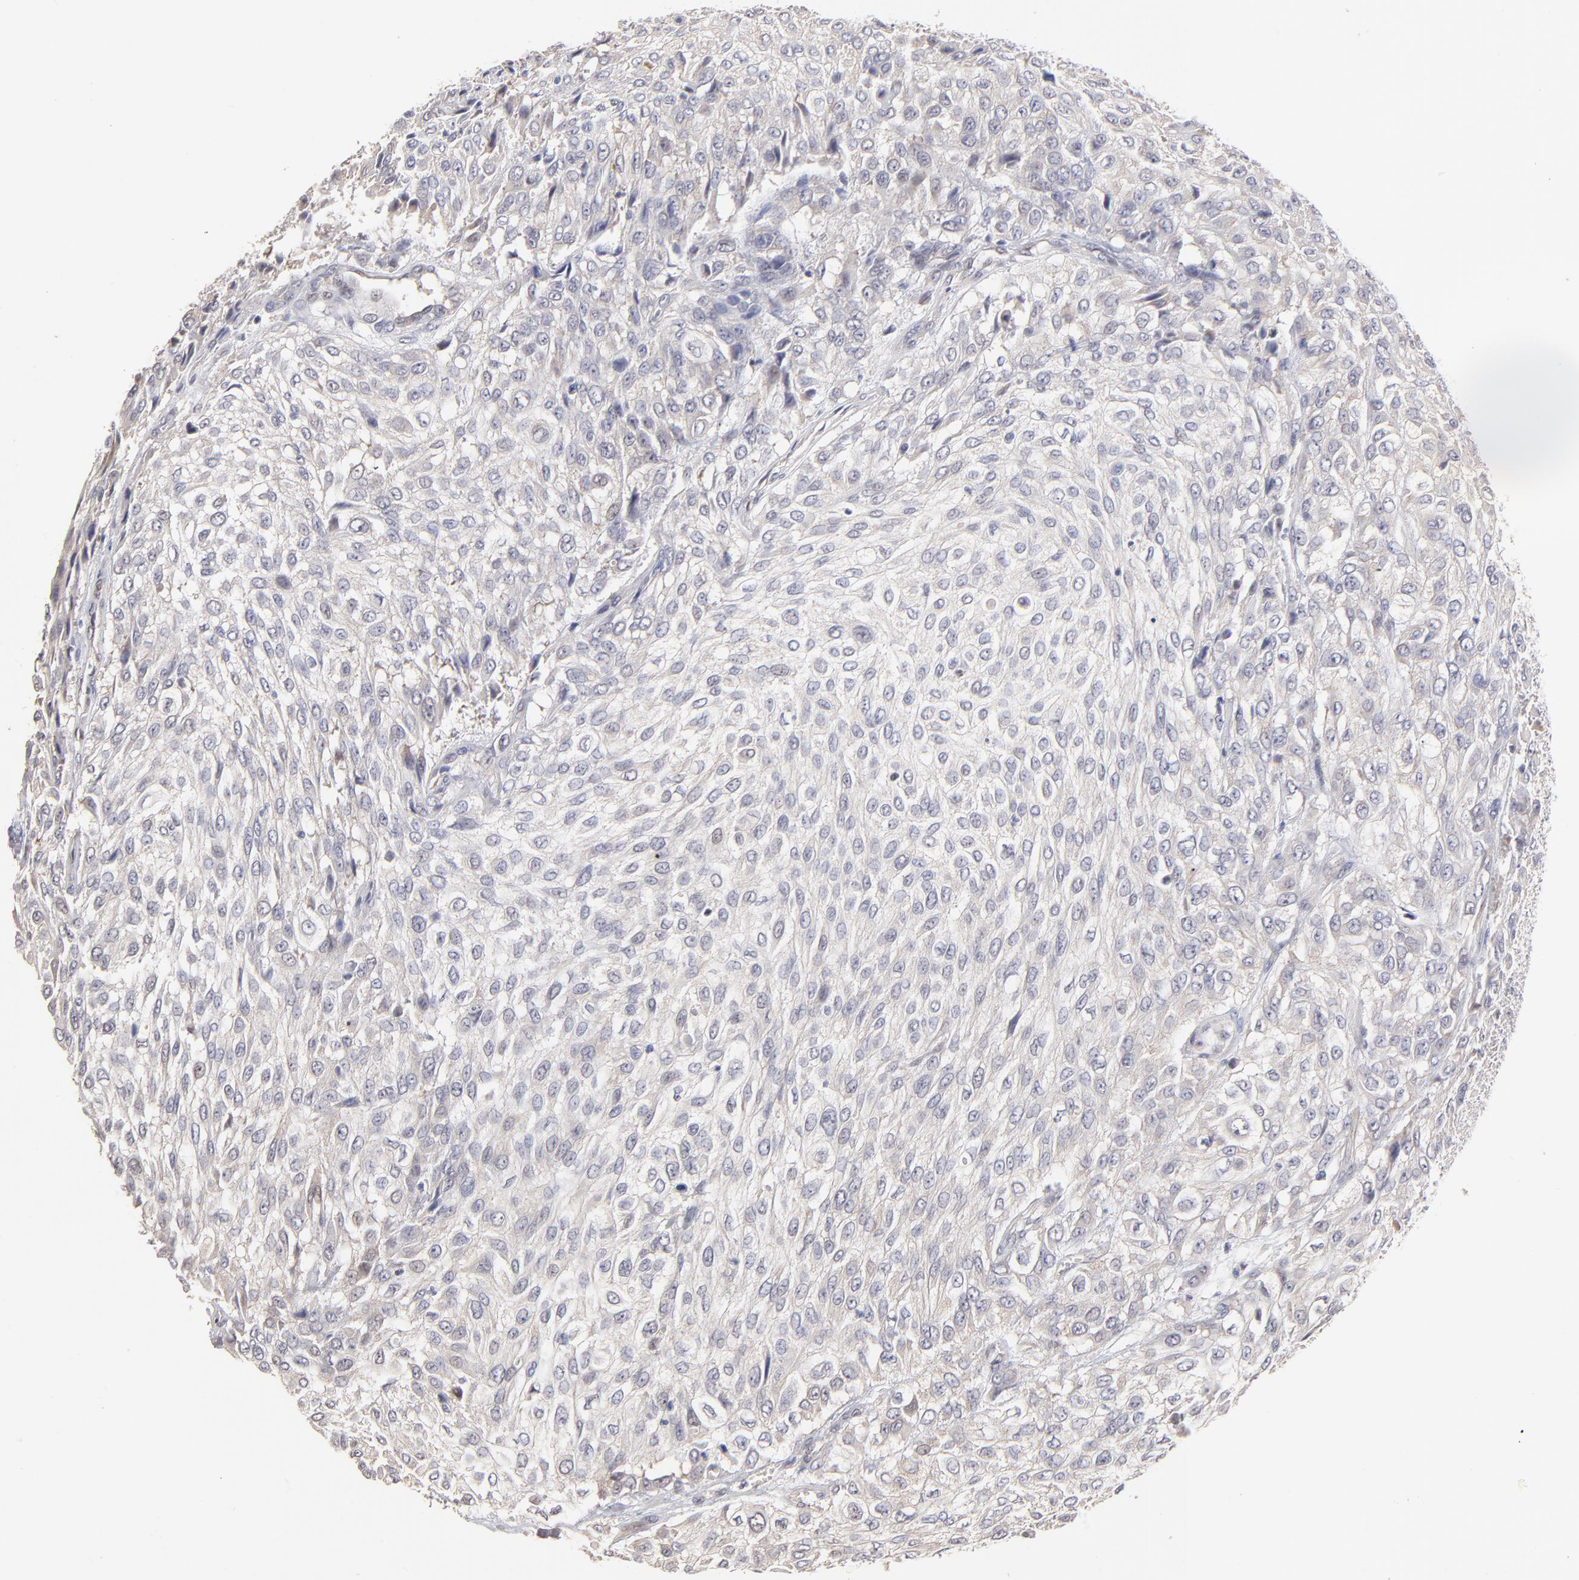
{"staining": {"intensity": "weak", "quantity": "<25%", "location": "cytoplasmic/membranous"}, "tissue": "urothelial cancer", "cell_type": "Tumor cells", "image_type": "cancer", "snomed": [{"axis": "morphology", "description": "Urothelial carcinoma, High grade"}, {"axis": "topography", "description": "Urinary bladder"}], "caption": "Human urothelial cancer stained for a protein using IHC displays no expression in tumor cells.", "gene": "ZNF10", "patient": {"sex": "male", "age": 57}}